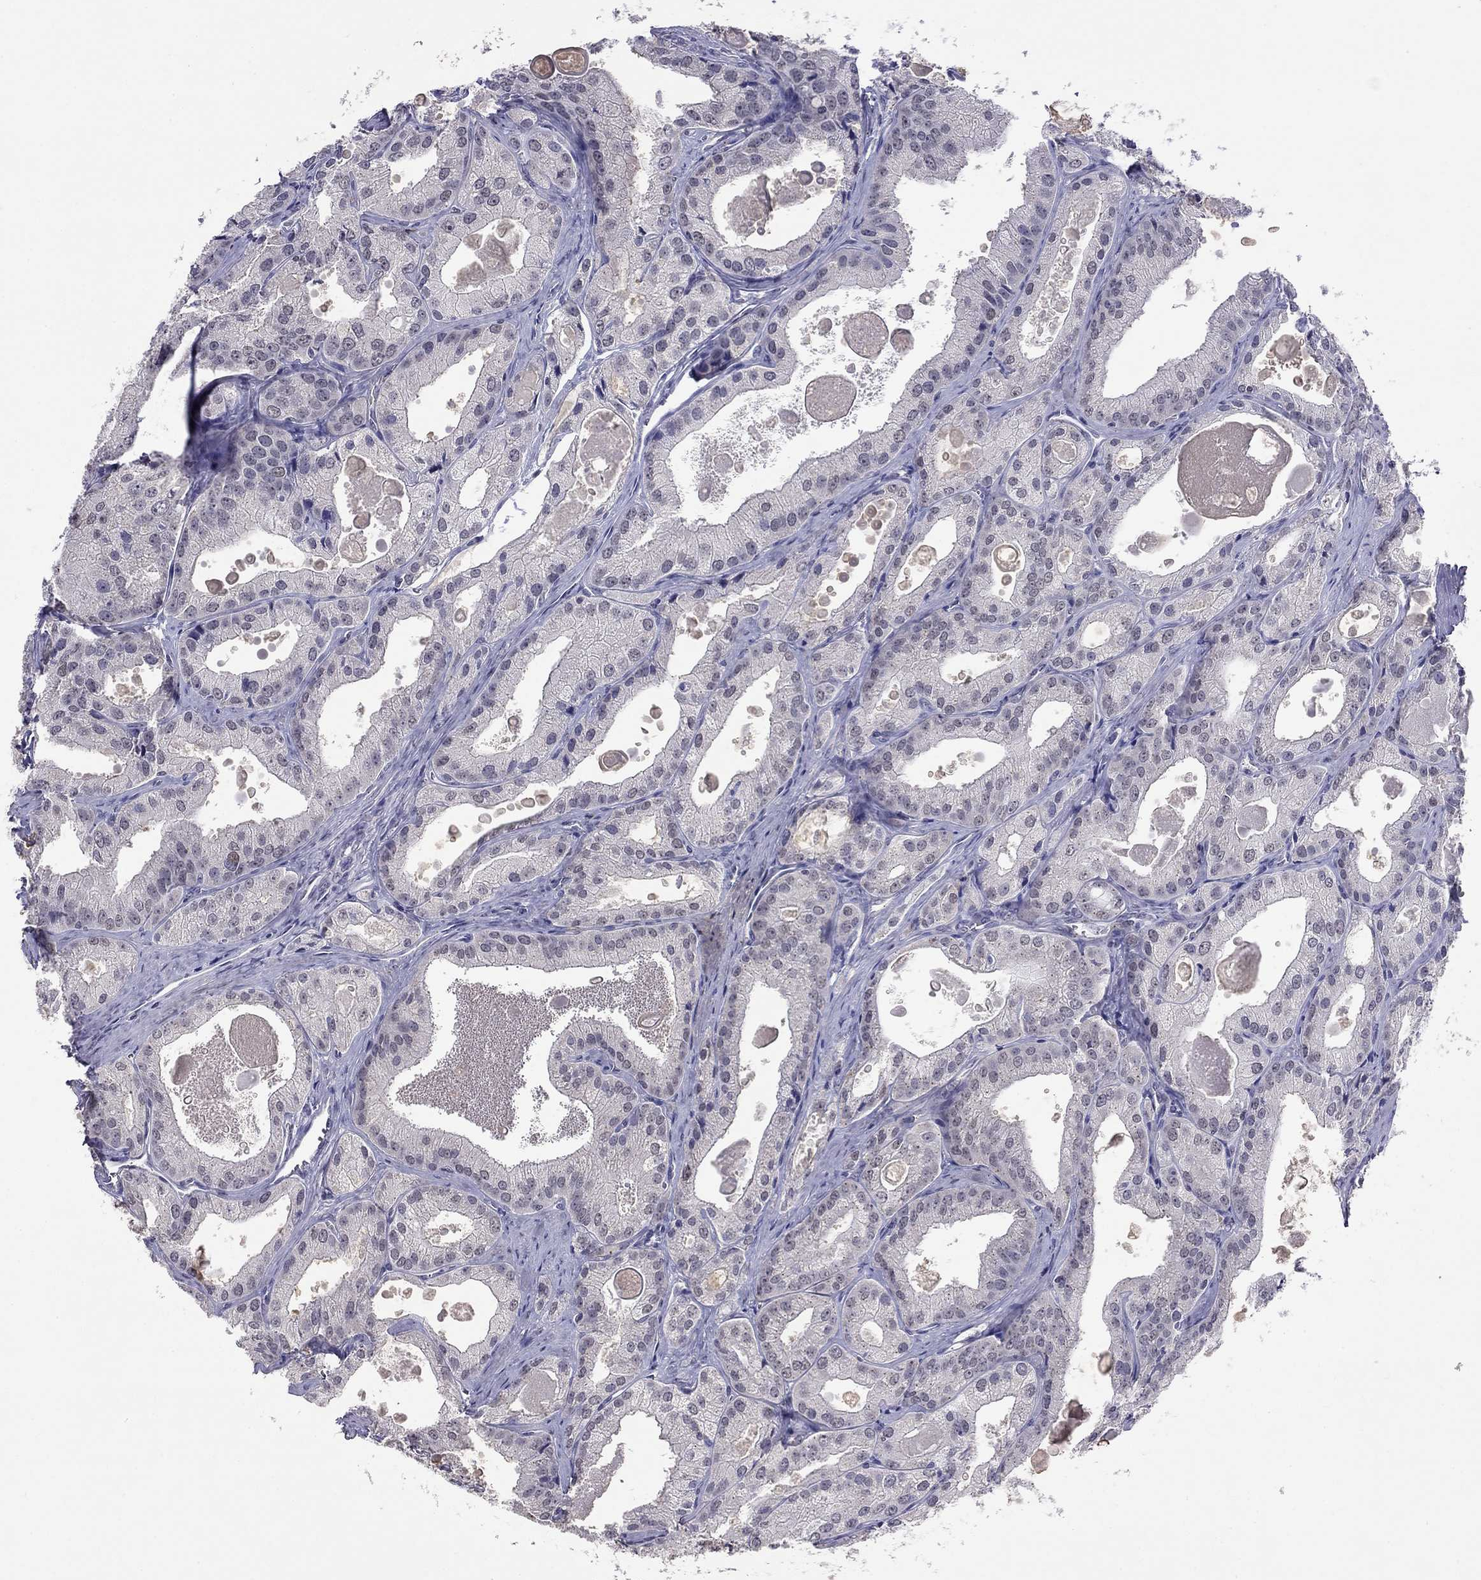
{"staining": {"intensity": "negative", "quantity": "none", "location": "none"}, "tissue": "prostate cancer", "cell_type": "Tumor cells", "image_type": "cancer", "snomed": [{"axis": "morphology", "description": "Adenocarcinoma, NOS"}, {"axis": "morphology", "description": "Adenocarcinoma, High grade"}, {"axis": "topography", "description": "Prostate"}], "caption": "Immunohistochemistry image of adenocarcinoma (prostate) stained for a protein (brown), which demonstrates no positivity in tumor cells.", "gene": "WNK3", "patient": {"sex": "male", "age": 70}}